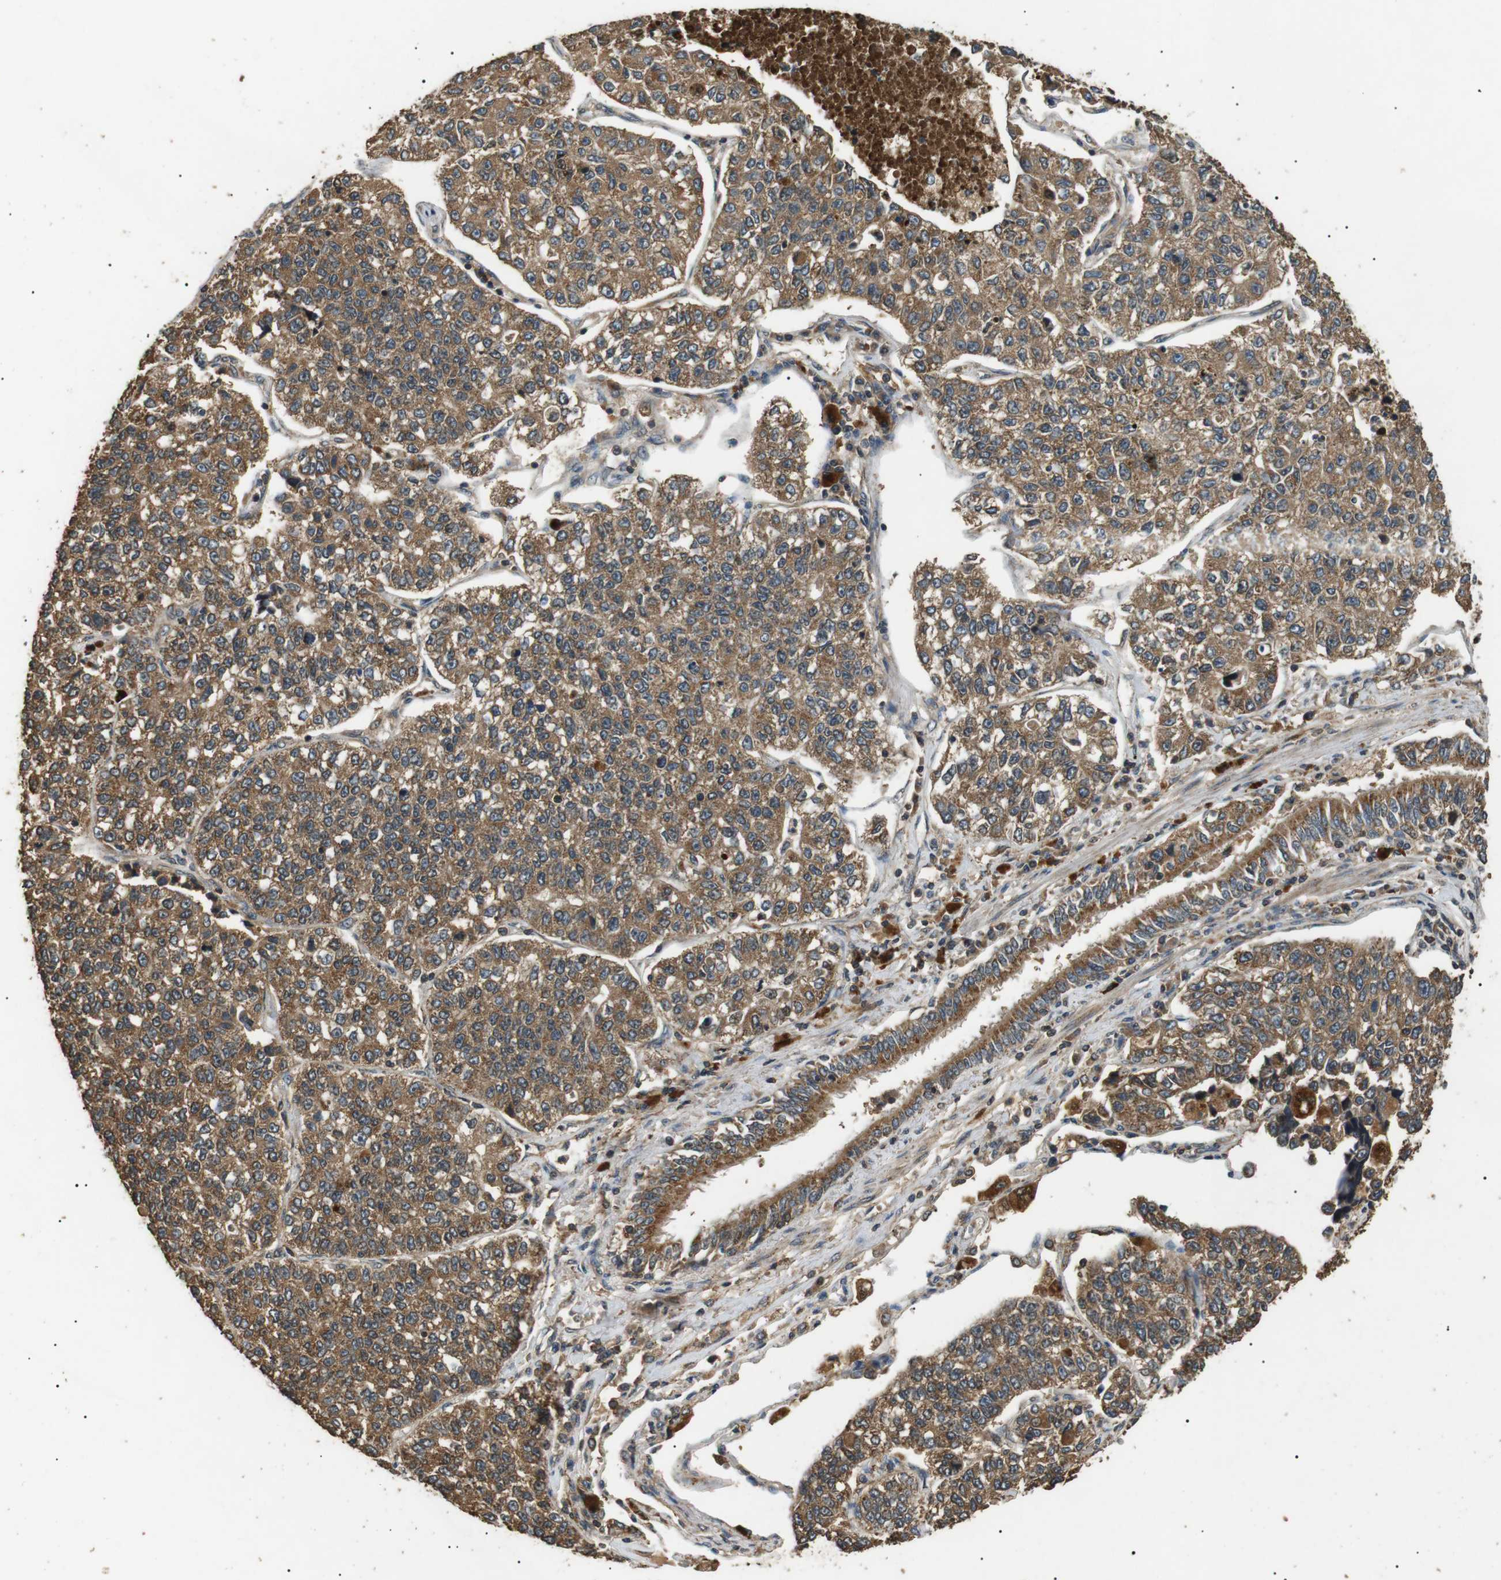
{"staining": {"intensity": "moderate", "quantity": ">75%", "location": "cytoplasmic/membranous"}, "tissue": "lung cancer", "cell_type": "Tumor cells", "image_type": "cancer", "snomed": [{"axis": "morphology", "description": "Adenocarcinoma, NOS"}, {"axis": "topography", "description": "Lung"}], "caption": "Immunohistochemistry (IHC) histopathology image of human adenocarcinoma (lung) stained for a protein (brown), which exhibits medium levels of moderate cytoplasmic/membranous expression in approximately >75% of tumor cells.", "gene": "TBC1D15", "patient": {"sex": "male", "age": 49}}